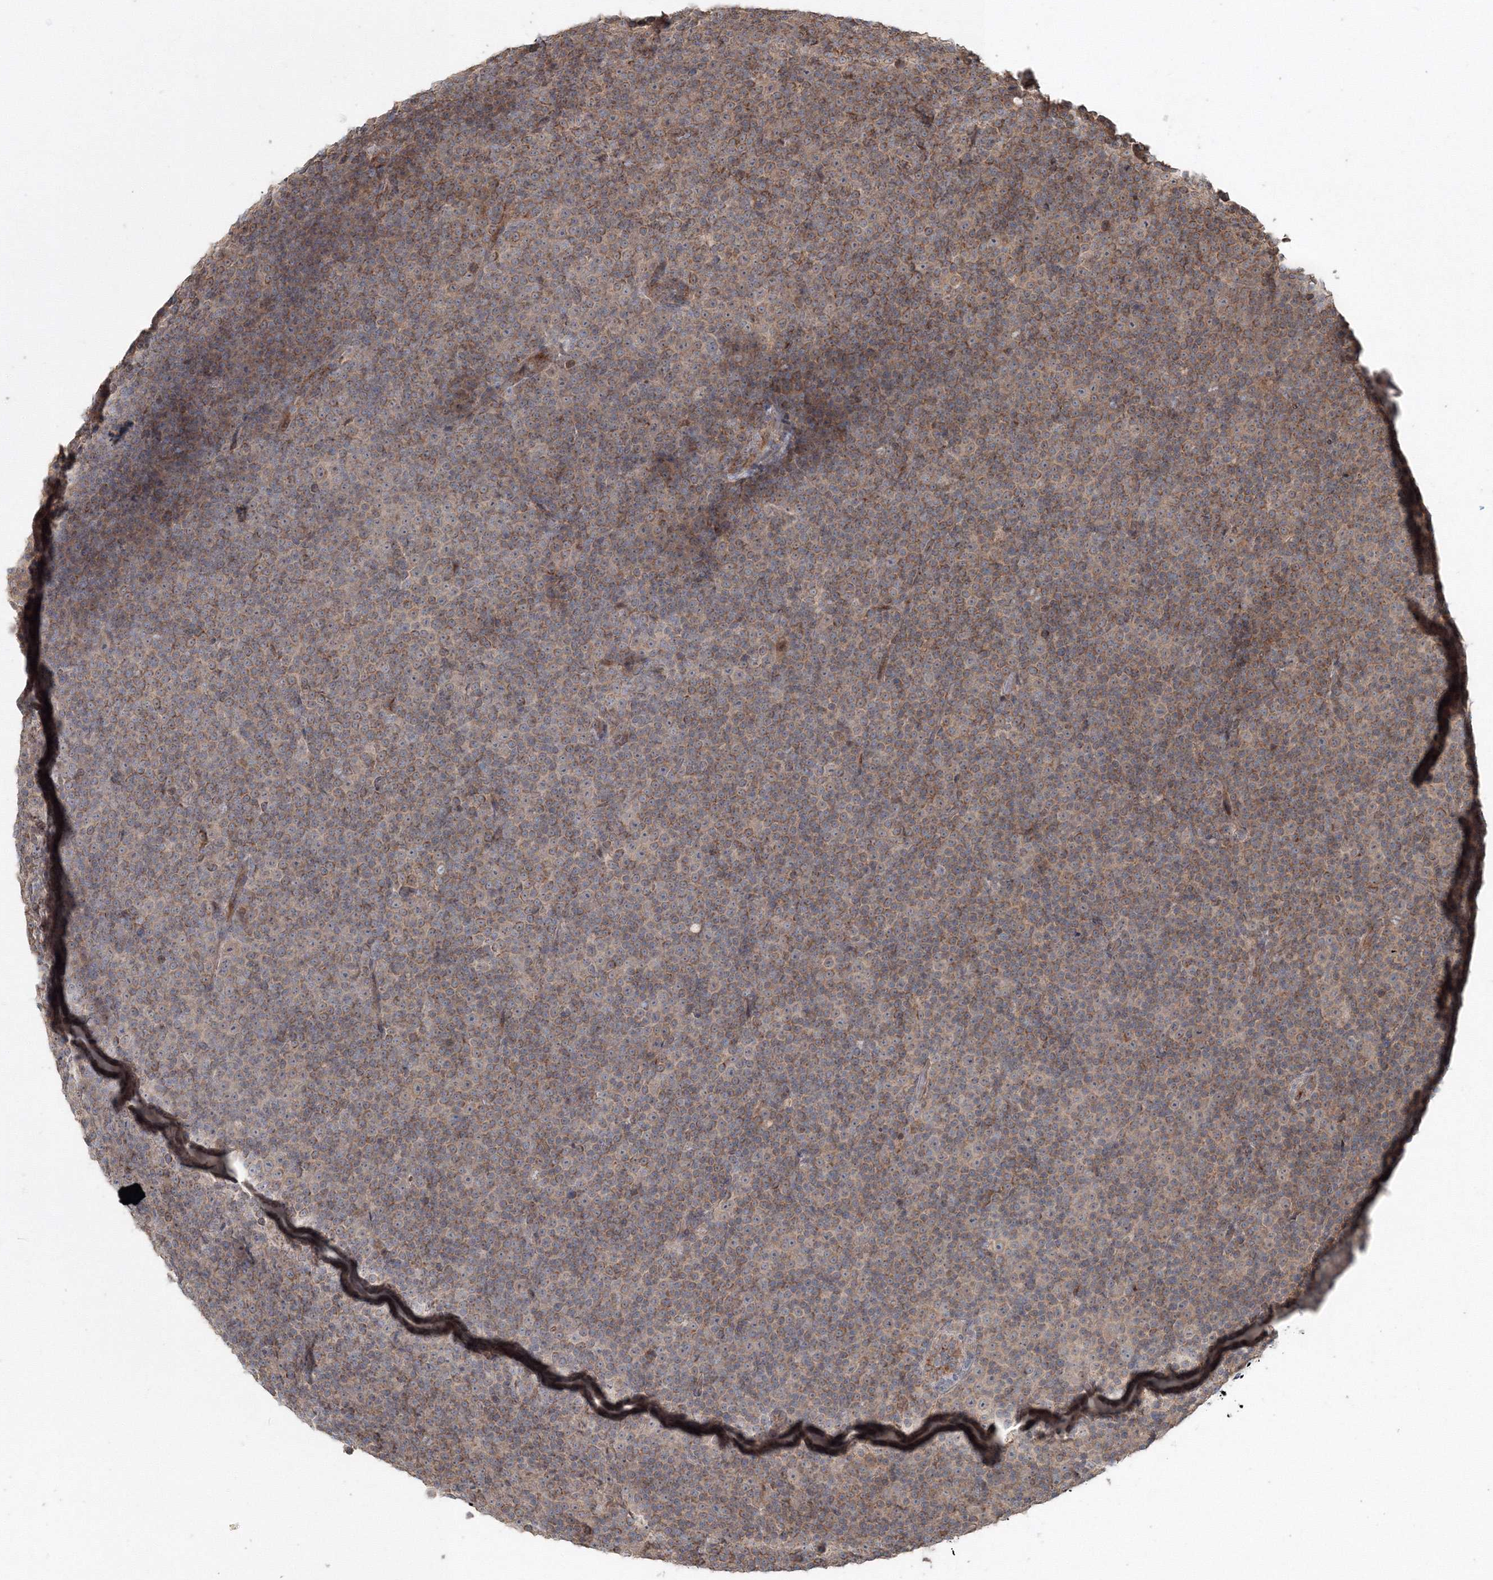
{"staining": {"intensity": "moderate", "quantity": ">75%", "location": "cytoplasmic/membranous"}, "tissue": "lymphoma", "cell_type": "Tumor cells", "image_type": "cancer", "snomed": [{"axis": "morphology", "description": "Malignant lymphoma, non-Hodgkin's type, Low grade"}, {"axis": "topography", "description": "Lymph node"}], "caption": "This is an image of immunohistochemistry (IHC) staining of low-grade malignant lymphoma, non-Hodgkin's type, which shows moderate staining in the cytoplasmic/membranous of tumor cells.", "gene": "ANAPC16", "patient": {"sex": "female", "age": 67}}